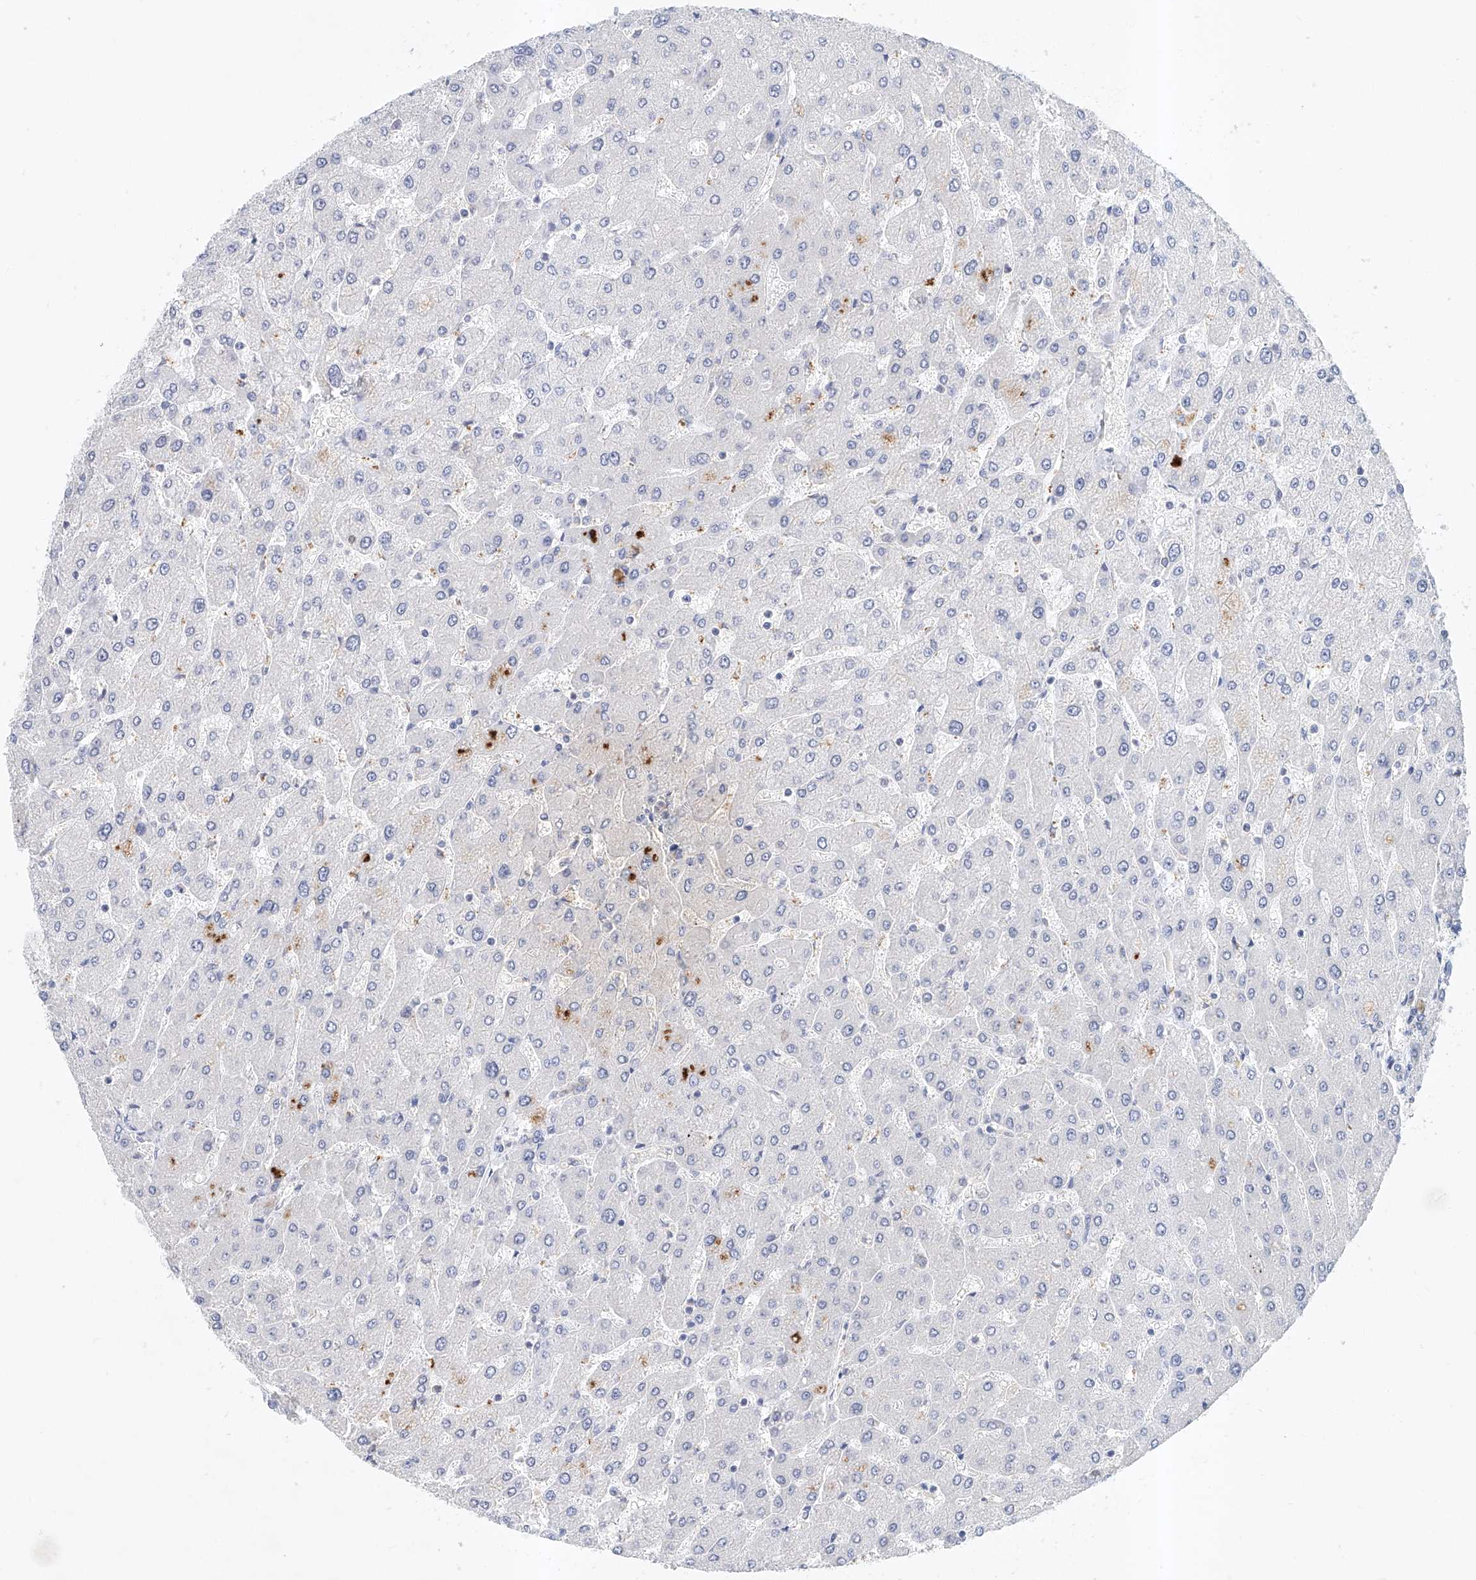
{"staining": {"intensity": "negative", "quantity": "none", "location": "none"}, "tissue": "liver", "cell_type": "Cholangiocytes", "image_type": "normal", "snomed": [{"axis": "morphology", "description": "Normal tissue, NOS"}, {"axis": "topography", "description": "Liver"}], "caption": "Liver stained for a protein using IHC shows no expression cholangiocytes.", "gene": "CARMIL1", "patient": {"sex": "male", "age": 55}}